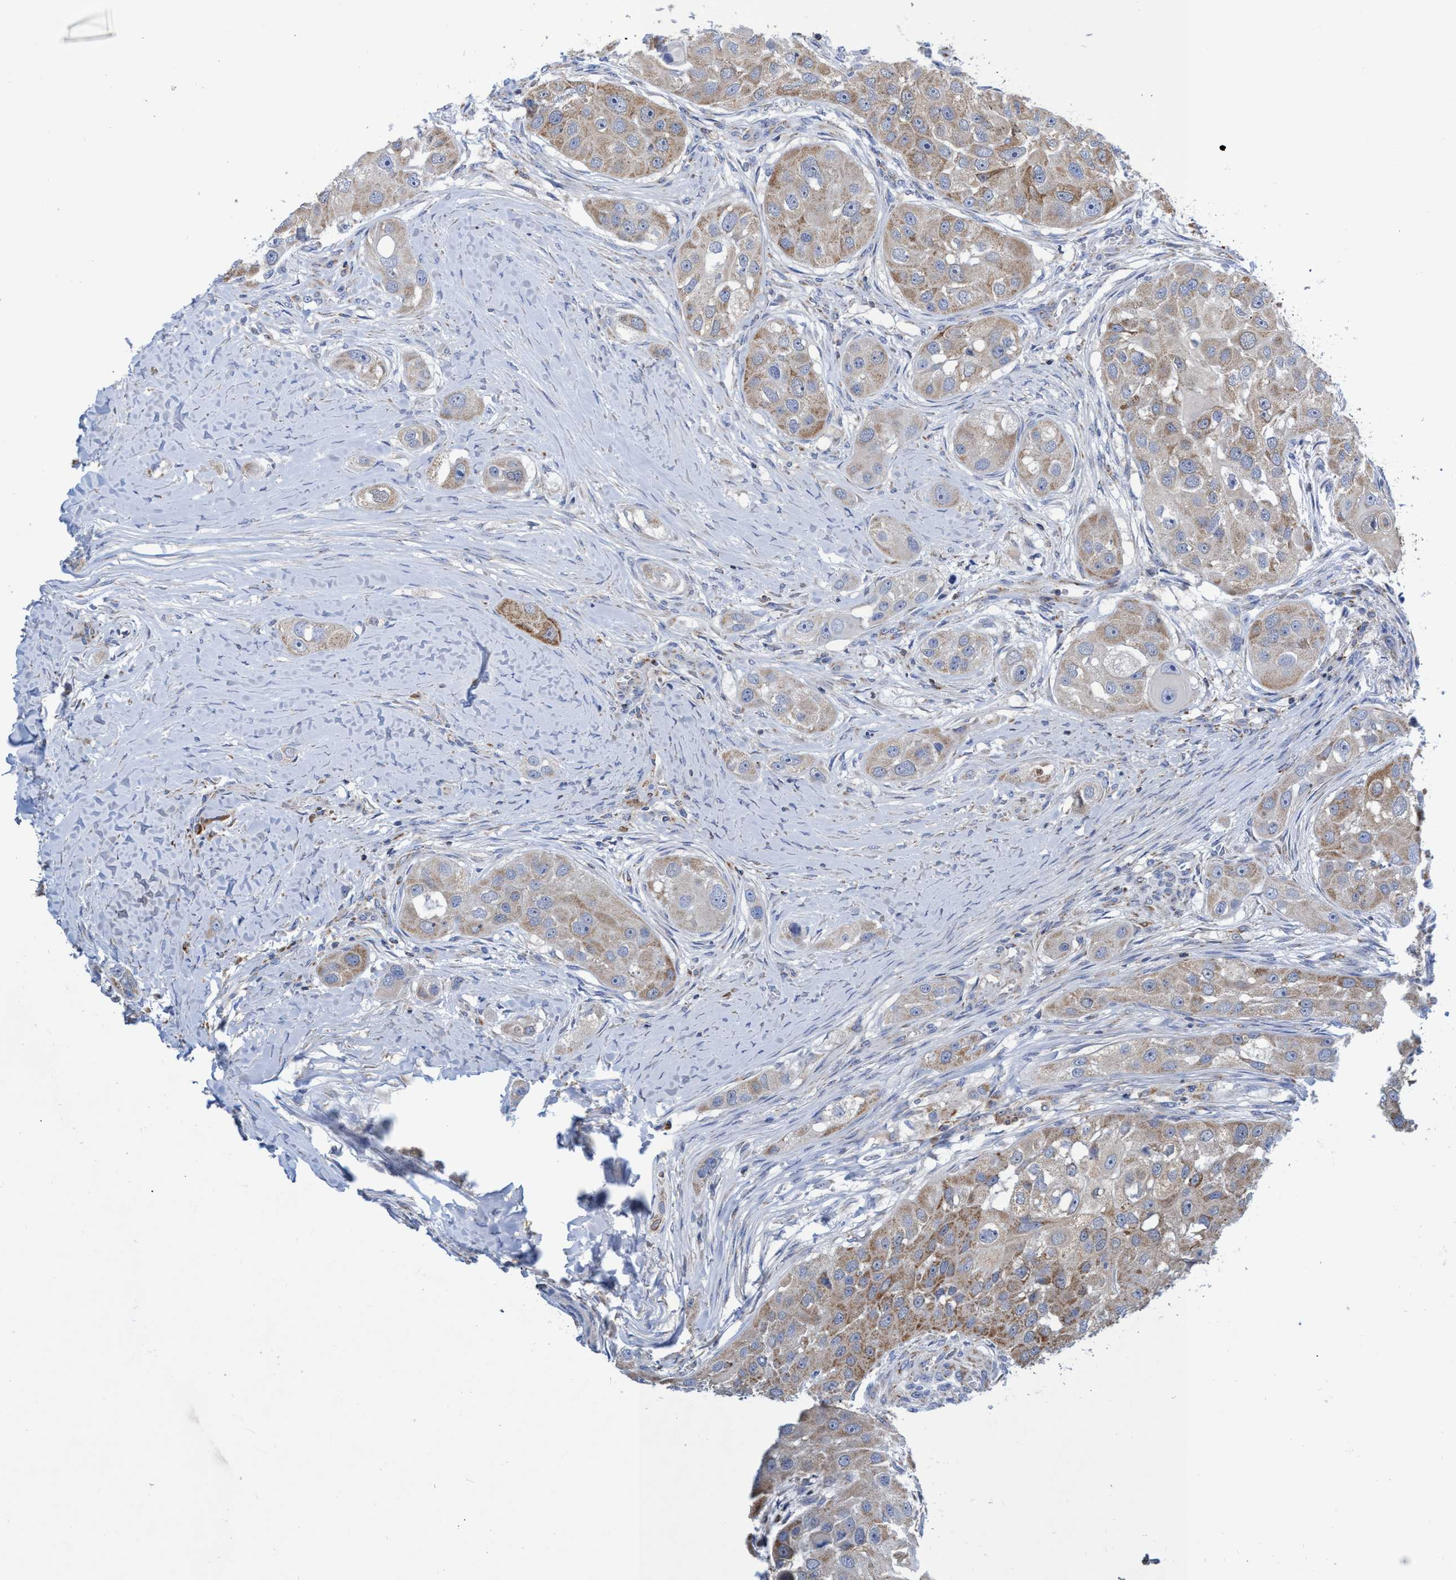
{"staining": {"intensity": "moderate", "quantity": "<25%", "location": "cytoplasmic/membranous"}, "tissue": "head and neck cancer", "cell_type": "Tumor cells", "image_type": "cancer", "snomed": [{"axis": "morphology", "description": "Normal tissue, NOS"}, {"axis": "morphology", "description": "Squamous cell carcinoma, NOS"}, {"axis": "topography", "description": "Skeletal muscle"}, {"axis": "topography", "description": "Head-Neck"}], "caption": "Squamous cell carcinoma (head and neck) stained for a protein exhibits moderate cytoplasmic/membranous positivity in tumor cells.", "gene": "CRYZ", "patient": {"sex": "male", "age": 51}}